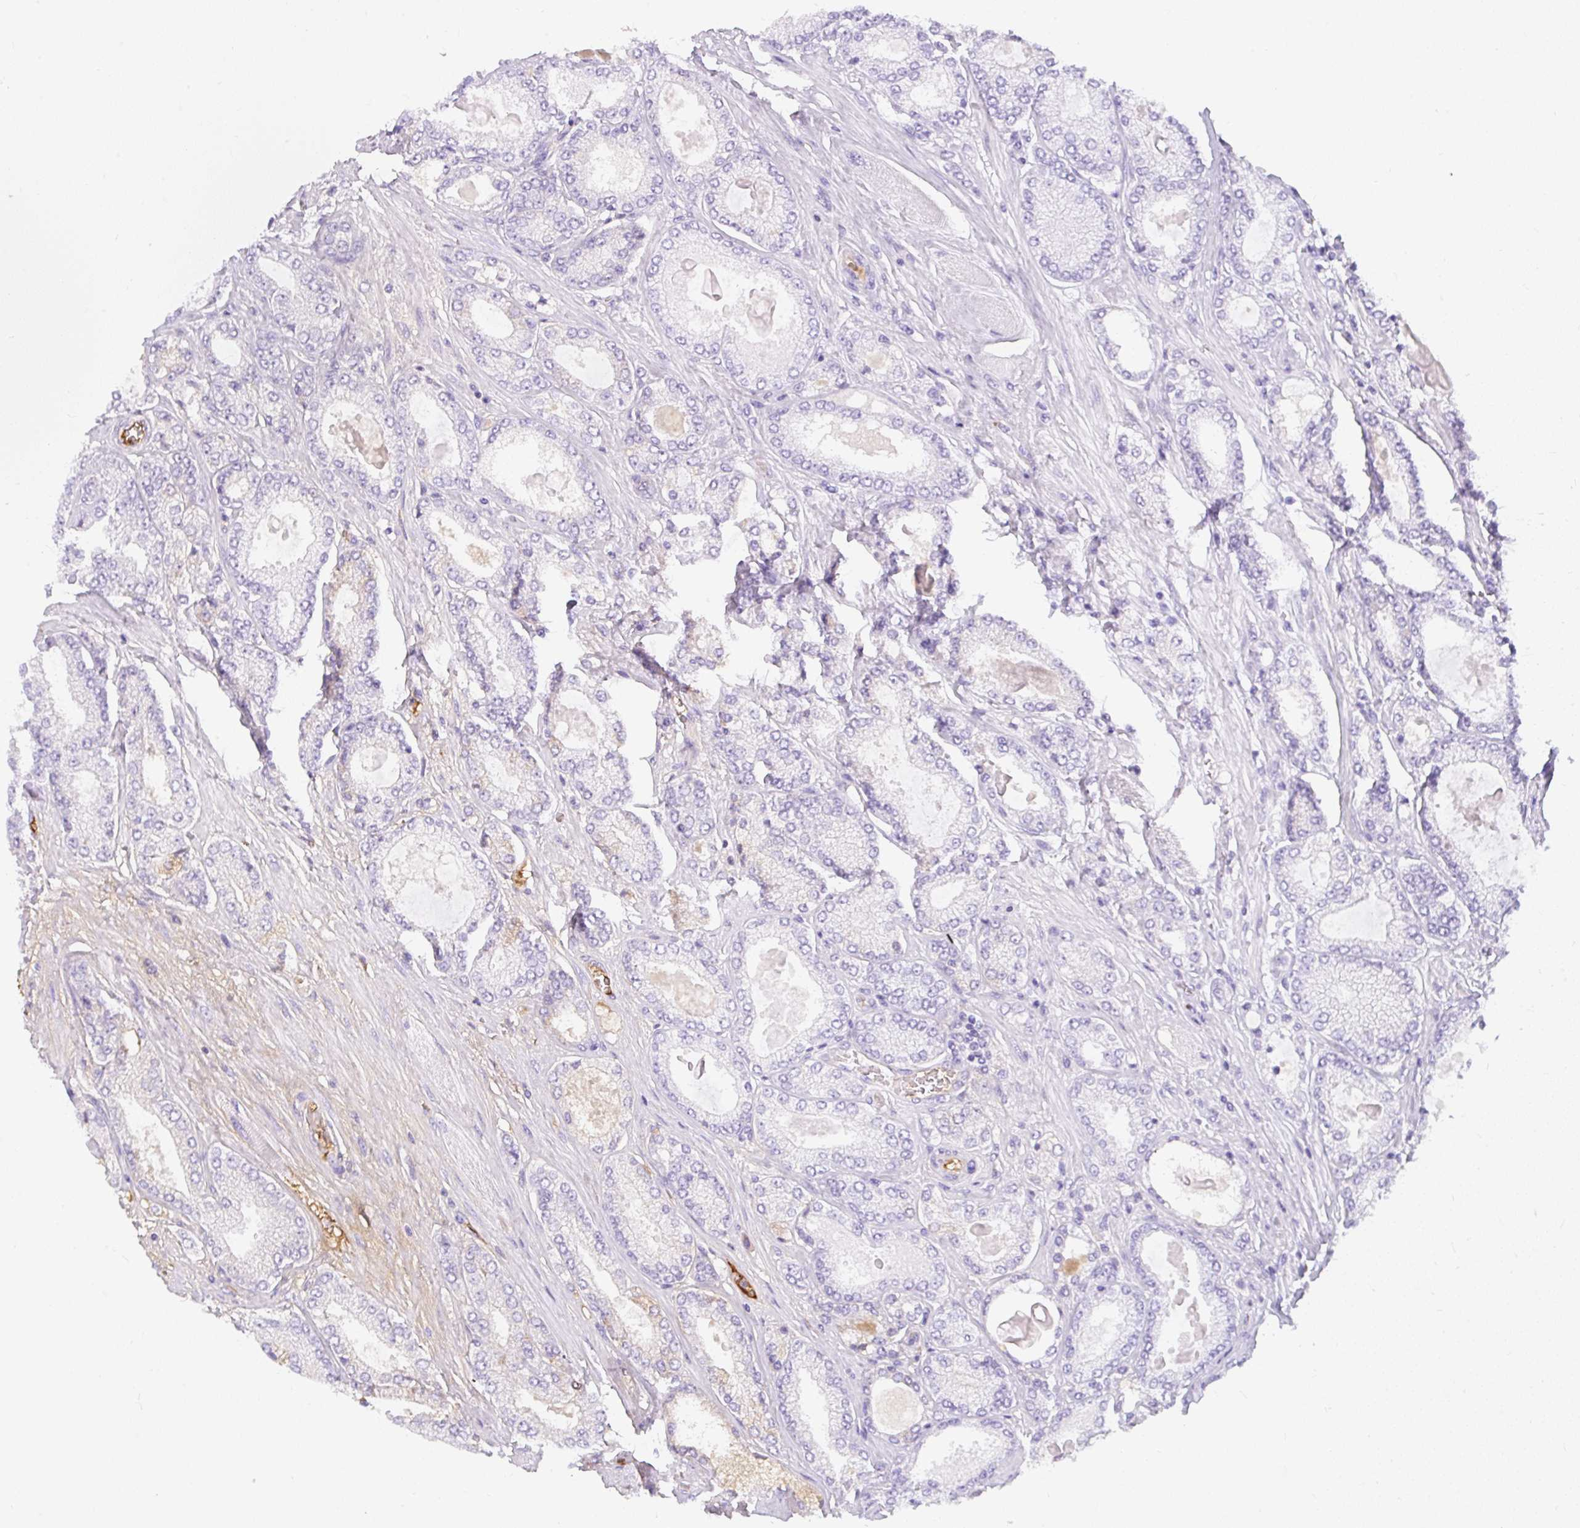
{"staining": {"intensity": "negative", "quantity": "none", "location": "none"}, "tissue": "prostate cancer", "cell_type": "Tumor cells", "image_type": "cancer", "snomed": [{"axis": "morphology", "description": "Adenocarcinoma, High grade"}, {"axis": "topography", "description": "Prostate"}], "caption": "High magnification brightfield microscopy of prostate high-grade adenocarcinoma stained with DAB (brown) and counterstained with hematoxylin (blue): tumor cells show no significant staining.", "gene": "APOC4-APOC2", "patient": {"sex": "male", "age": 68}}